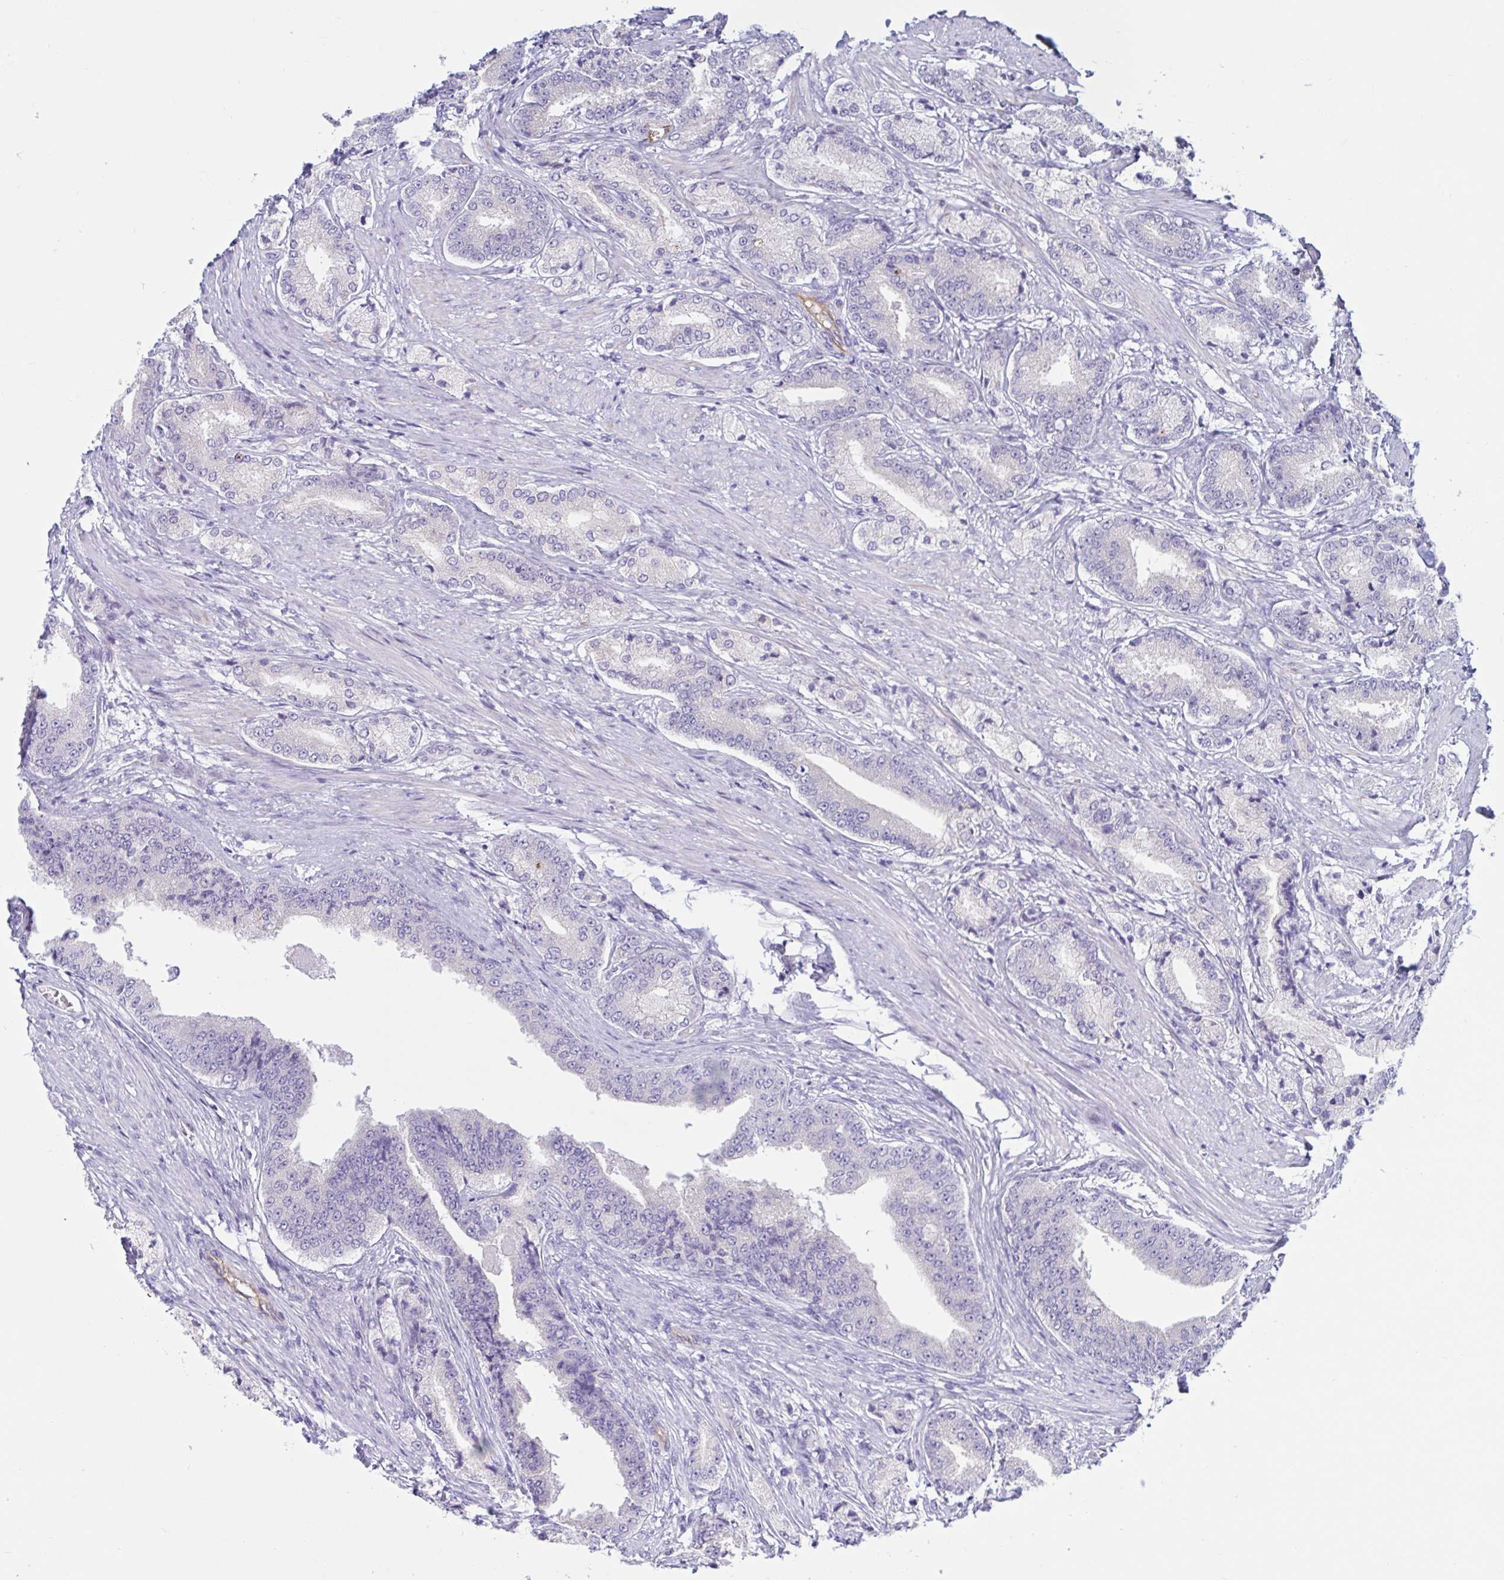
{"staining": {"intensity": "negative", "quantity": "none", "location": "none"}, "tissue": "prostate cancer", "cell_type": "Tumor cells", "image_type": "cancer", "snomed": [{"axis": "morphology", "description": "Adenocarcinoma, High grade"}, {"axis": "topography", "description": "Prostate and seminal vesicle, NOS"}], "caption": "Immunohistochemistry (IHC) of prostate adenocarcinoma (high-grade) shows no staining in tumor cells. Nuclei are stained in blue.", "gene": "TNNI2", "patient": {"sex": "male", "age": 61}}